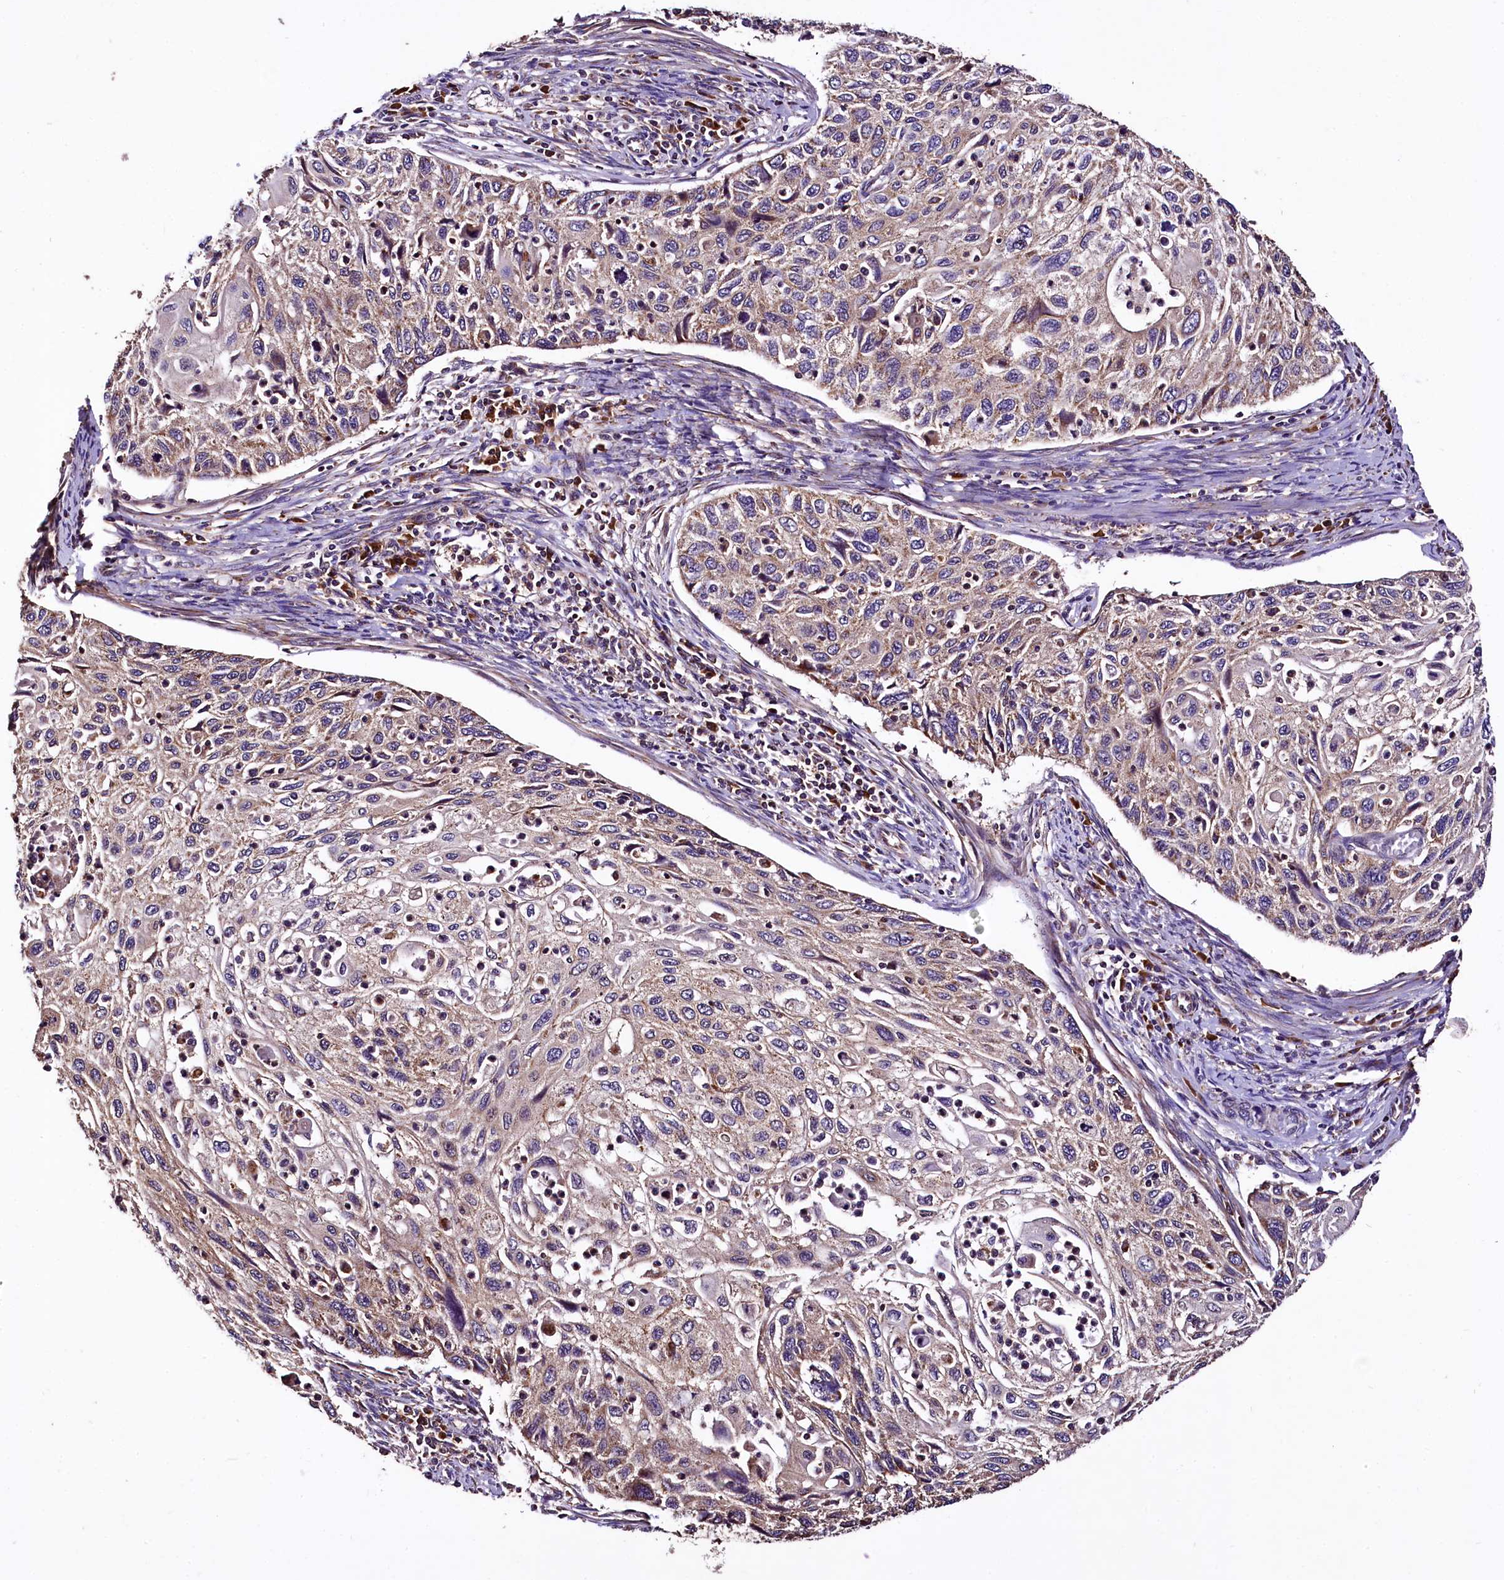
{"staining": {"intensity": "moderate", "quantity": "25%-75%", "location": "cytoplasmic/membranous"}, "tissue": "cervical cancer", "cell_type": "Tumor cells", "image_type": "cancer", "snomed": [{"axis": "morphology", "description": "Squamous cell carcinoma, NOS"}, {"axis": "topography", "description": "Cervix"}], "caption": "Immunohistochemical staining of human cervical squamous cell carcinoma demonstrates medium levels of moderate cytoplasmic/membranous positivity in about 25%-75% of tumor cells. The protein of interest is shown in brown color, while the nuclei are stained blue.", "gene": "LRSAM1", "patient": {"sex": "female", "age": 70}}